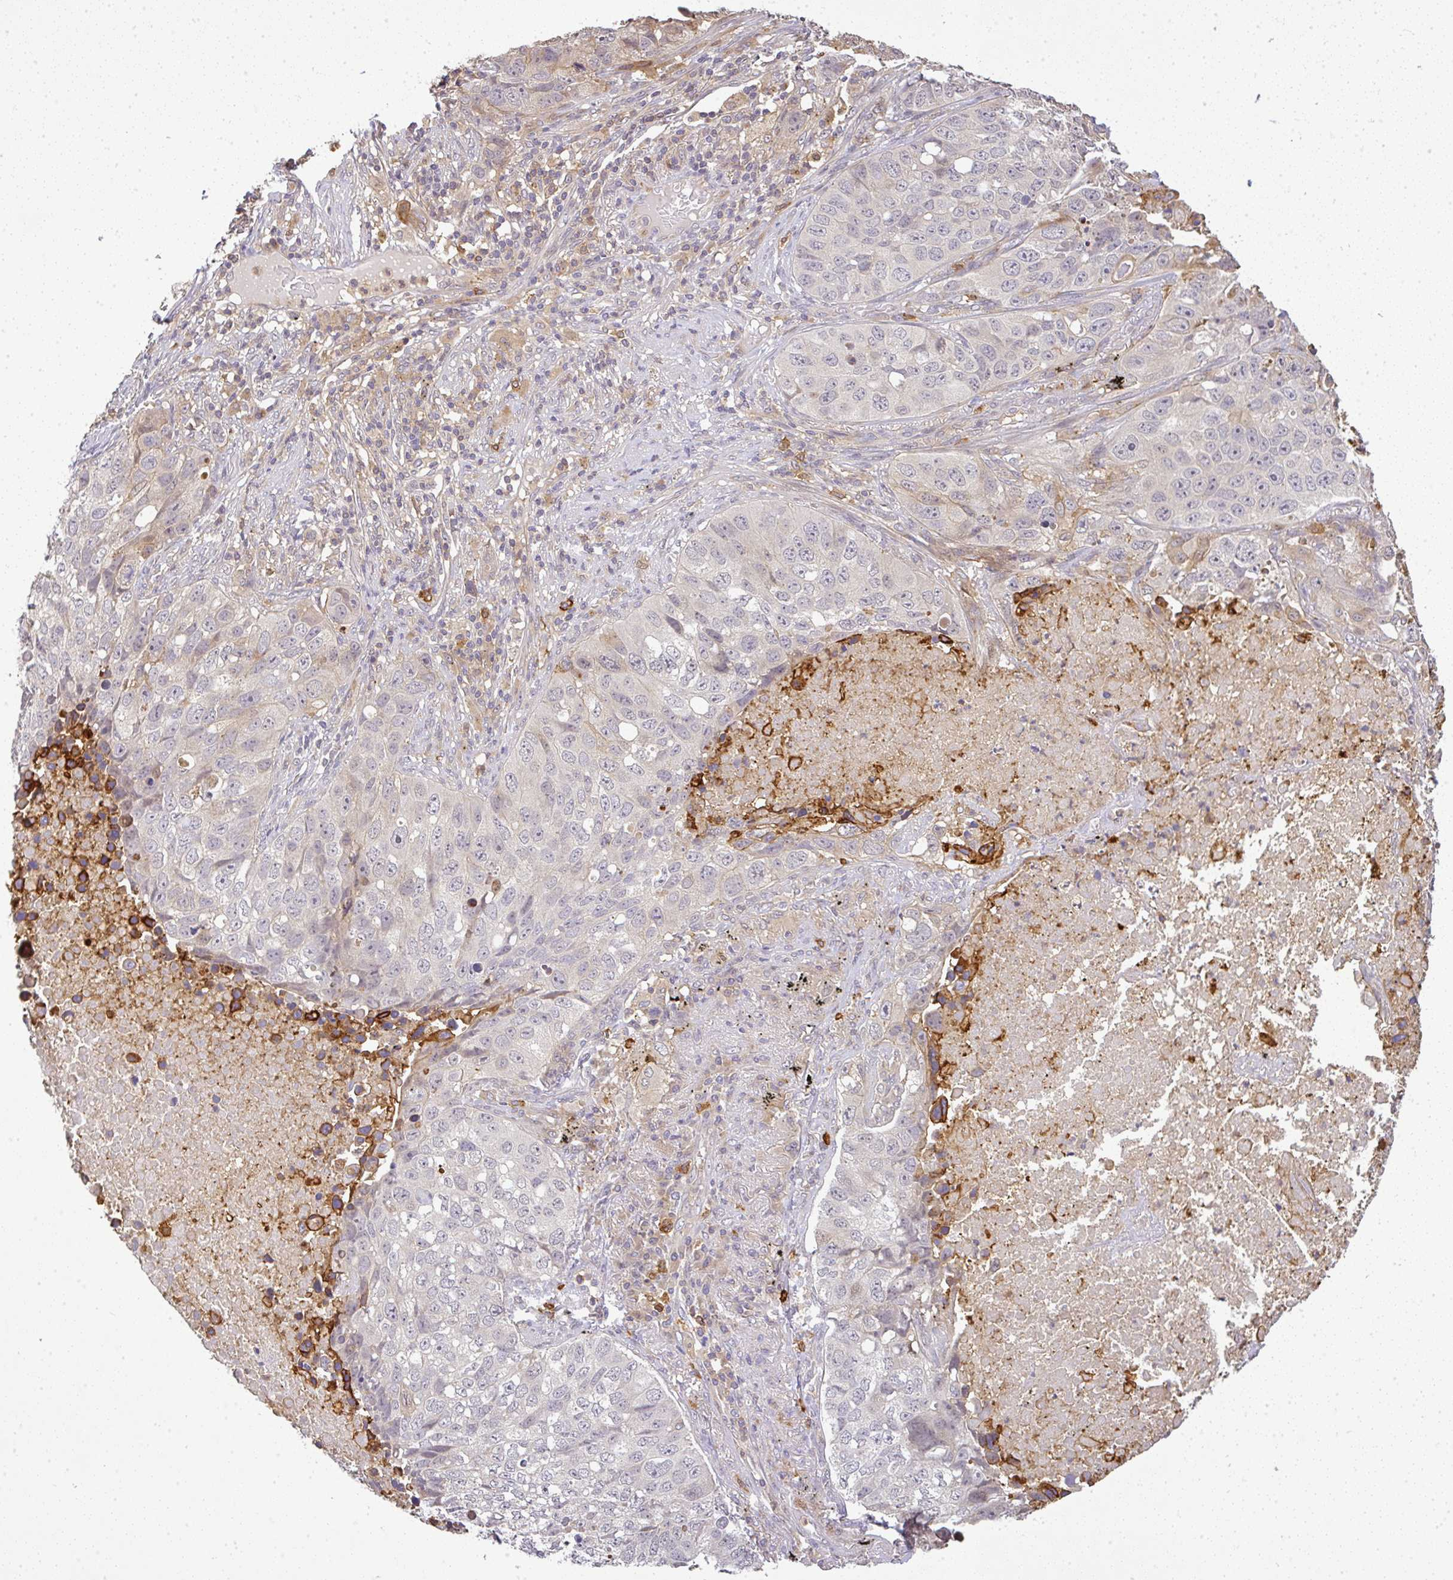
{"staining": {"intensity": "negative", "quantity": "none", "location": "none"}, "tissue": "lung cancer", "cell_type": "Tumor cells", "image_type": "cancer", "snomed": [{"axis": "morphology", "description": "Squamous cell carcinoma, NOS"}, {"axis": "topography", "description": "Lung"}], "caption": "A photomicrograph of human lung cancer (squamous cell carcinoma) is negative for staining in tumor cells.", "gene": "FAM153A", "patient": {"sex": "male", "age": 60}}